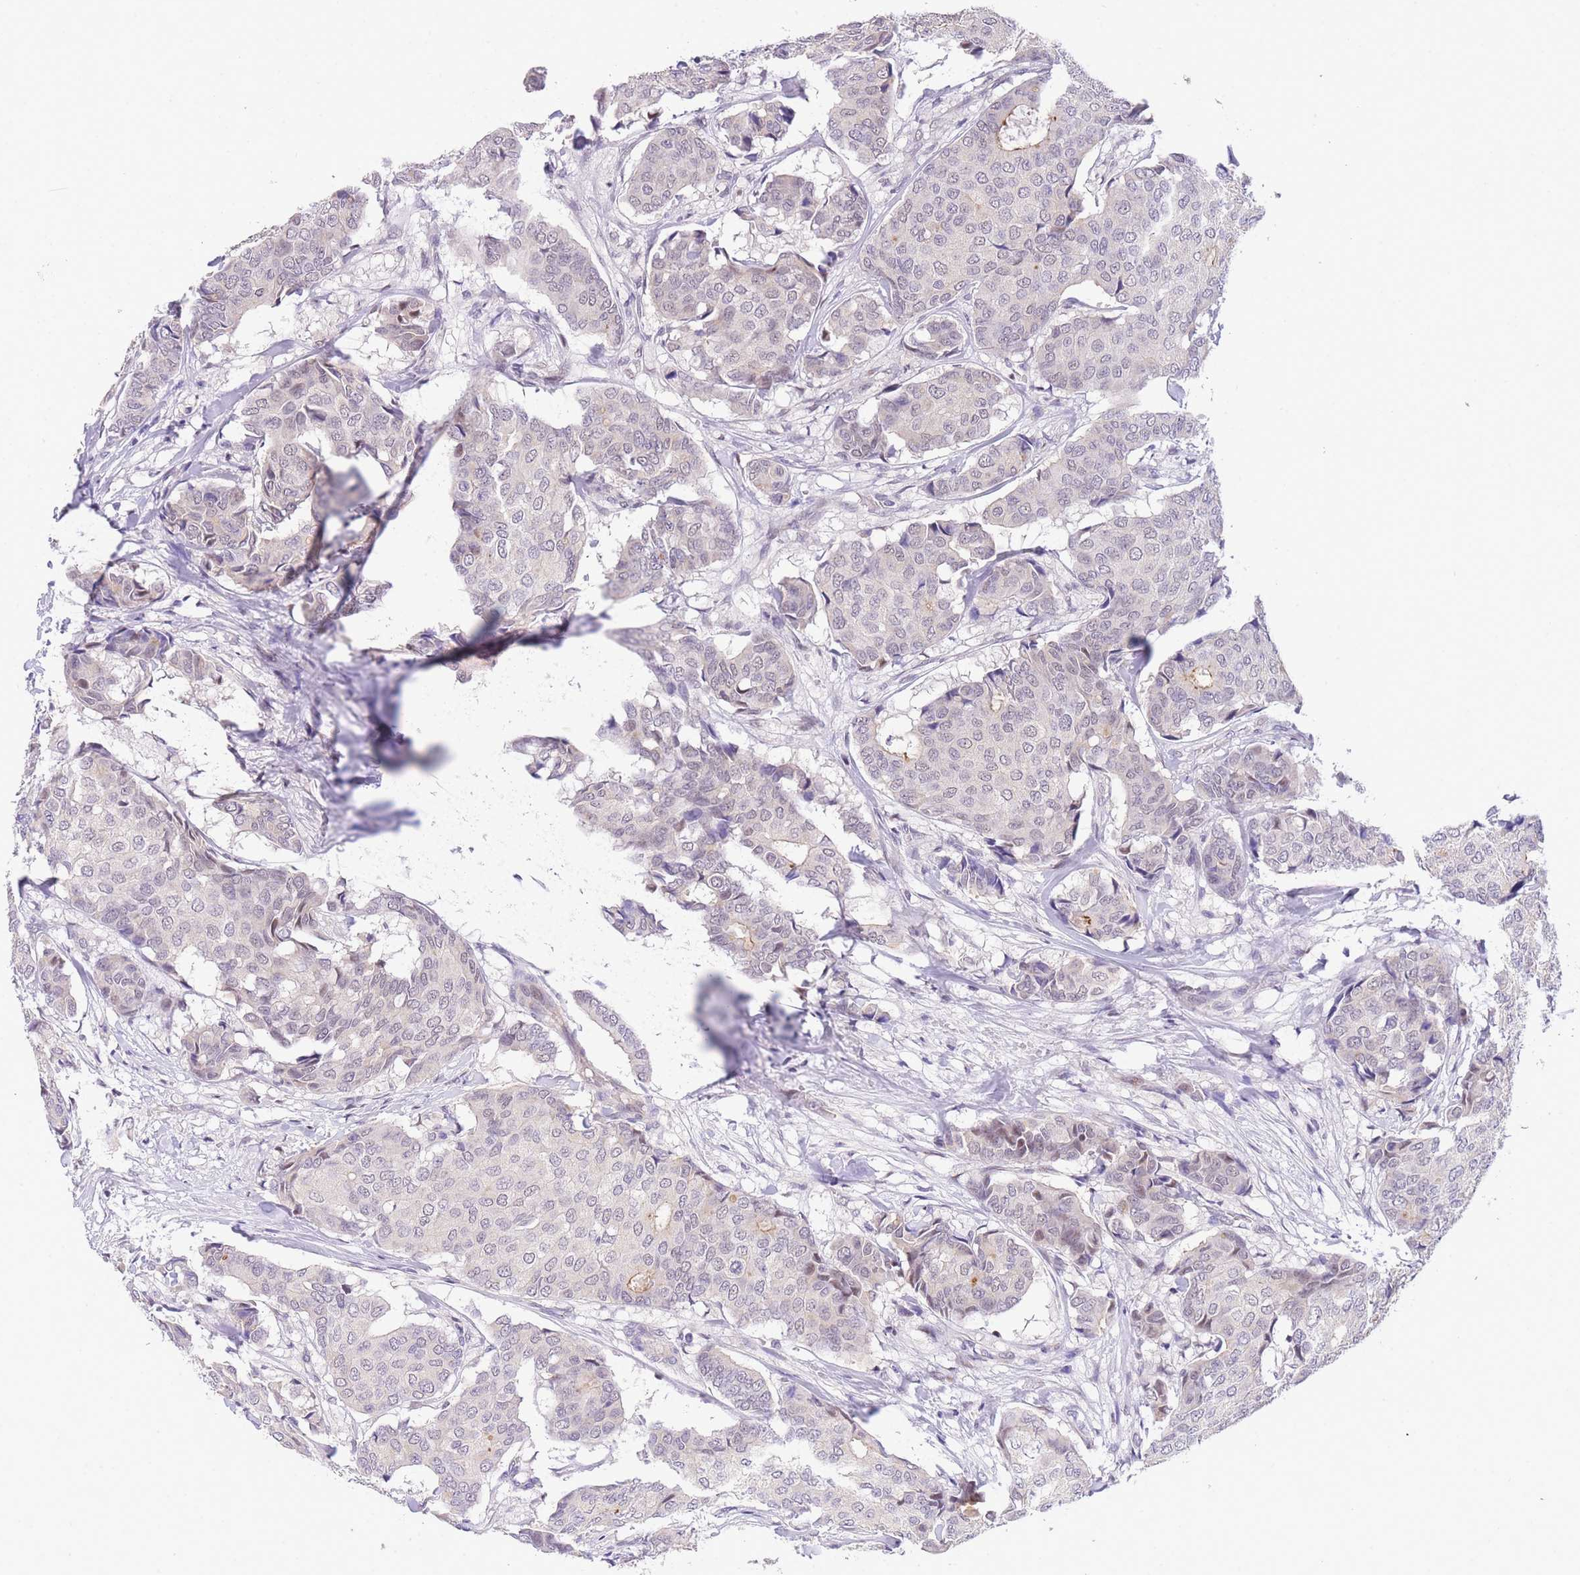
{"staining": {"intensity": "negative", "quantity": "none", "location": "none"}, "tissue": "breast cancer", "cell_type": "Tumor cells", "image_type": "cancer", "snomed": [{"axis": "morphology", "description": "Duct carcinoma"}, {"axis": "topography", "description": "Breast"}], "caption": "Breast cancer was stained to show a protein in brown. There is no significant positivity in tumor cells.", "gene": "SLC35F2", "patient": {"sex": "female", "age": 75}}